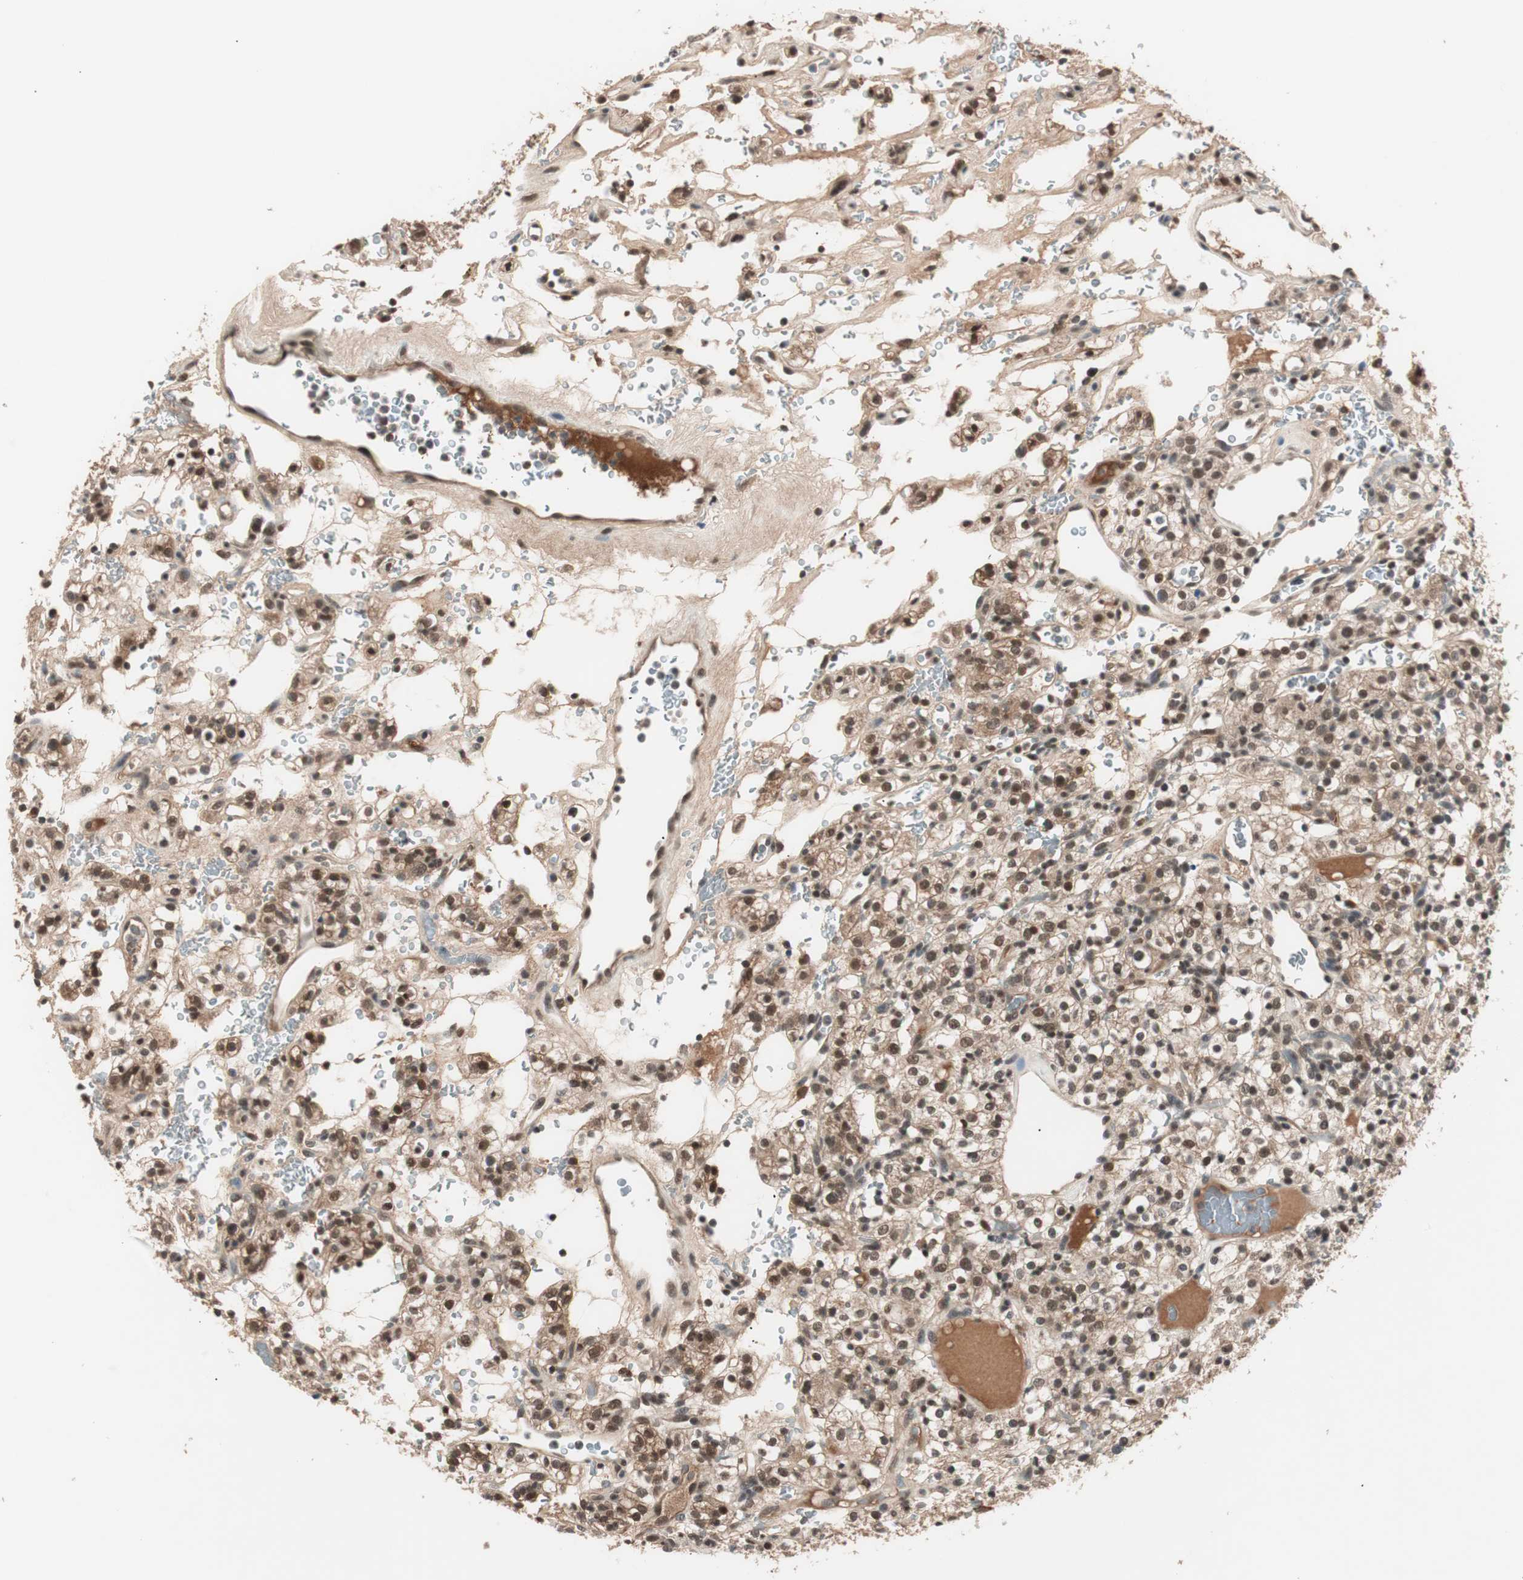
{"staining": {"intensity": "moderate", "quantity": ">75%", "location": "cytoplasmic/membranous,nuclear"}, "tissue": "renal cancer", "cell_type": "Tumor cells", "image_type": "cancer", "snomed": [{"axis": "morphology", "description": "Normal tissue, NOS"}, {"axis": "morphology", "description": "Adenocarcinoma, NOS"}, {"axis": "topography", "description": "Kidney"}], "caption": "Immunohistochemistry (IHC) image of human renal cancer (adenocarcinoma) stained for a protein (brown), which shows medium levels of moderate cytoplasmic/membranous and nuclear positivity in approximately >75% of tumor cells.", "gene": "NFRKB", "patient": {"sex": "female", "age": 72}}